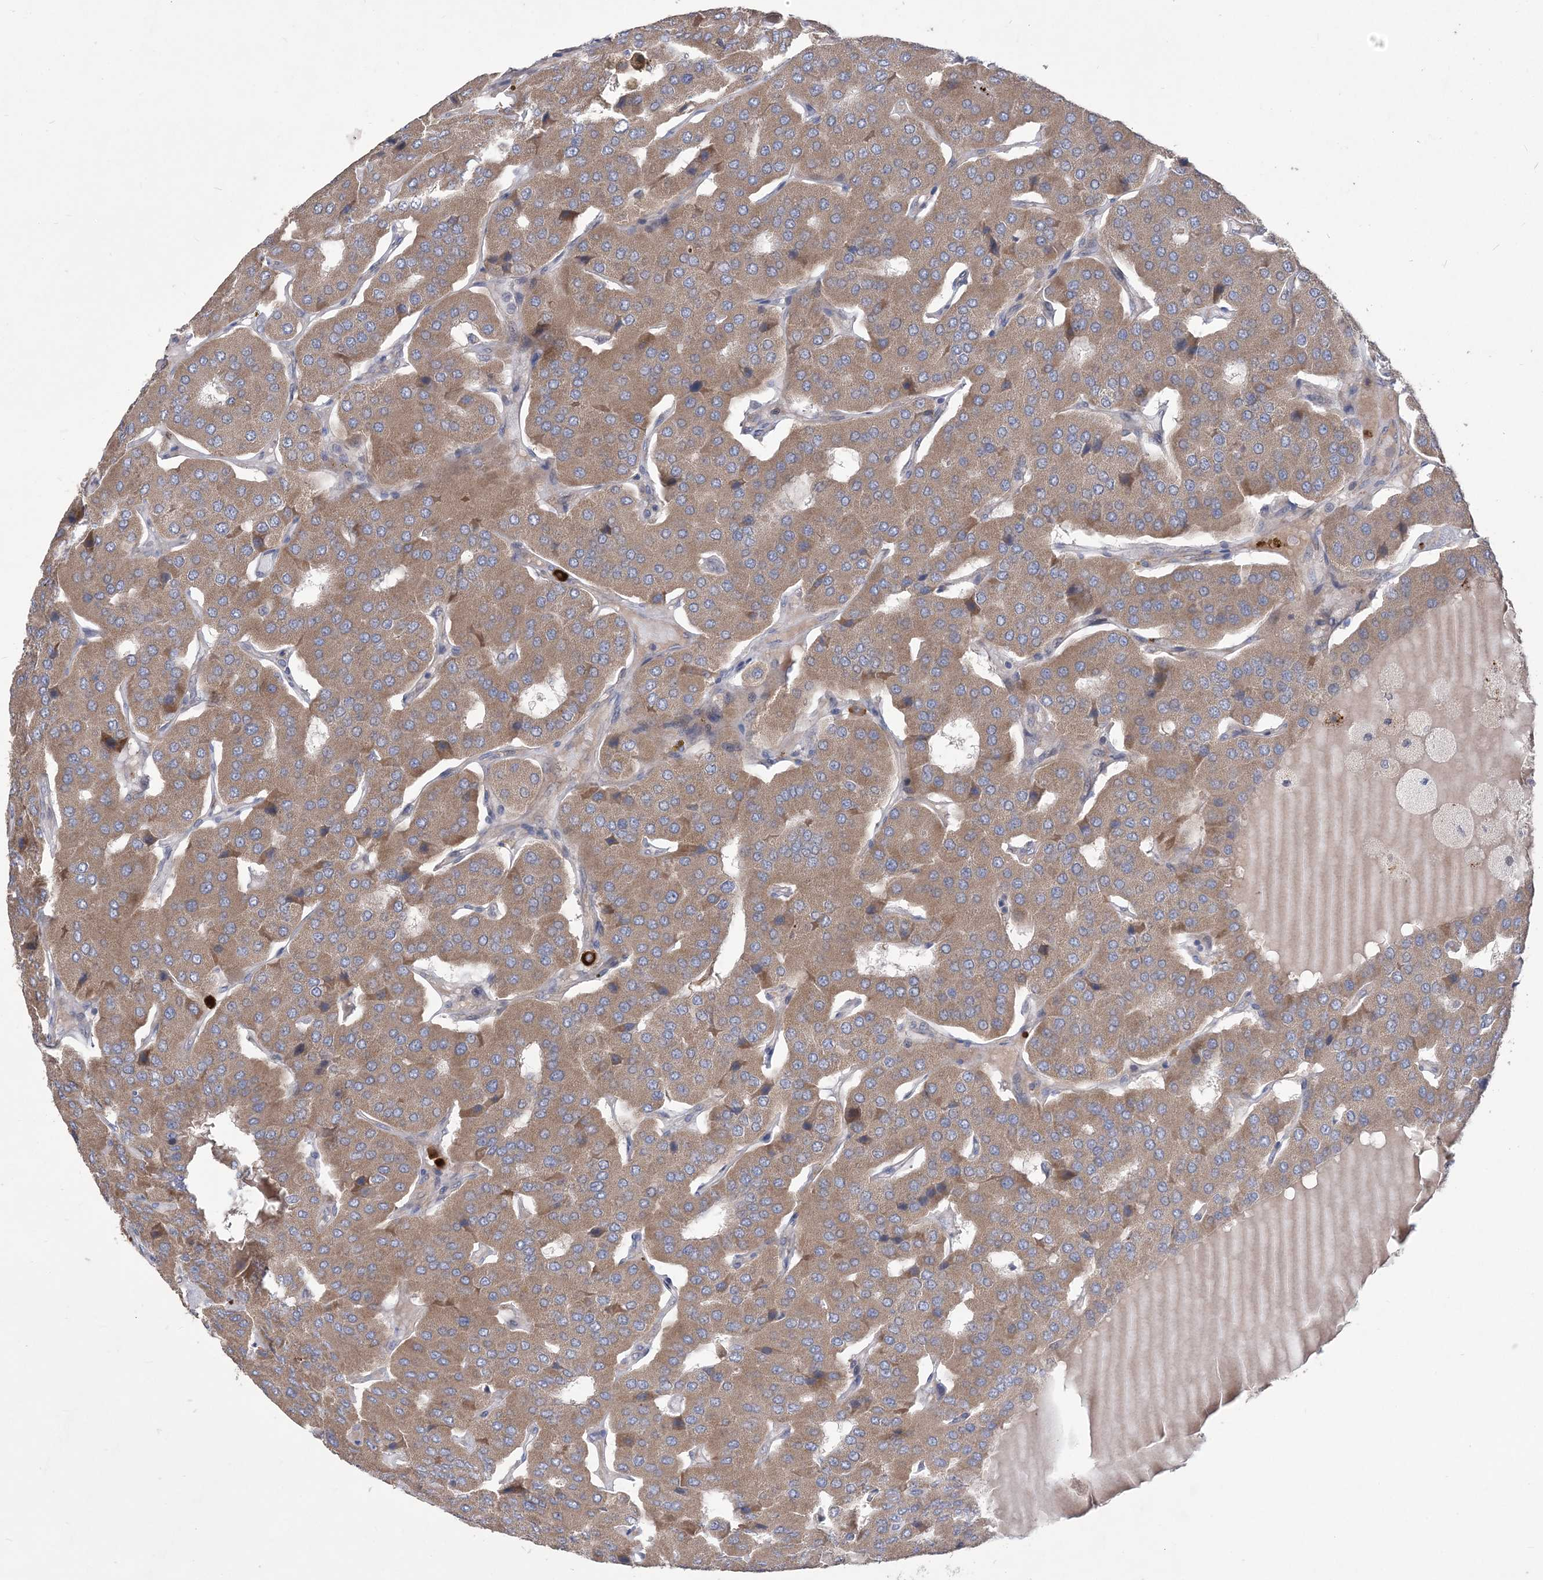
{"staining": {"intensity": "moderate", "quantity": ">75%", "location": "cytoplasmic/membranous"}, "tissue": "parathyroid gland", "cell_type": "Glandular cells", "image_type": "normal", "snomed": [{"axis": "morphology", "description": "Normal tissue, NOS"}, {"axis": "morphology", "description": "Adenoma, NOS"}, {"axis": "topography", "description": "Parathyroid gland"}], "caption": "Parathyroid gland stained for a protein reveals moderate cytoplasmic/membranous positivity in glandular cells.", "gene": "MTRF1L", "patient": {"sex": "female", "age": 86}}